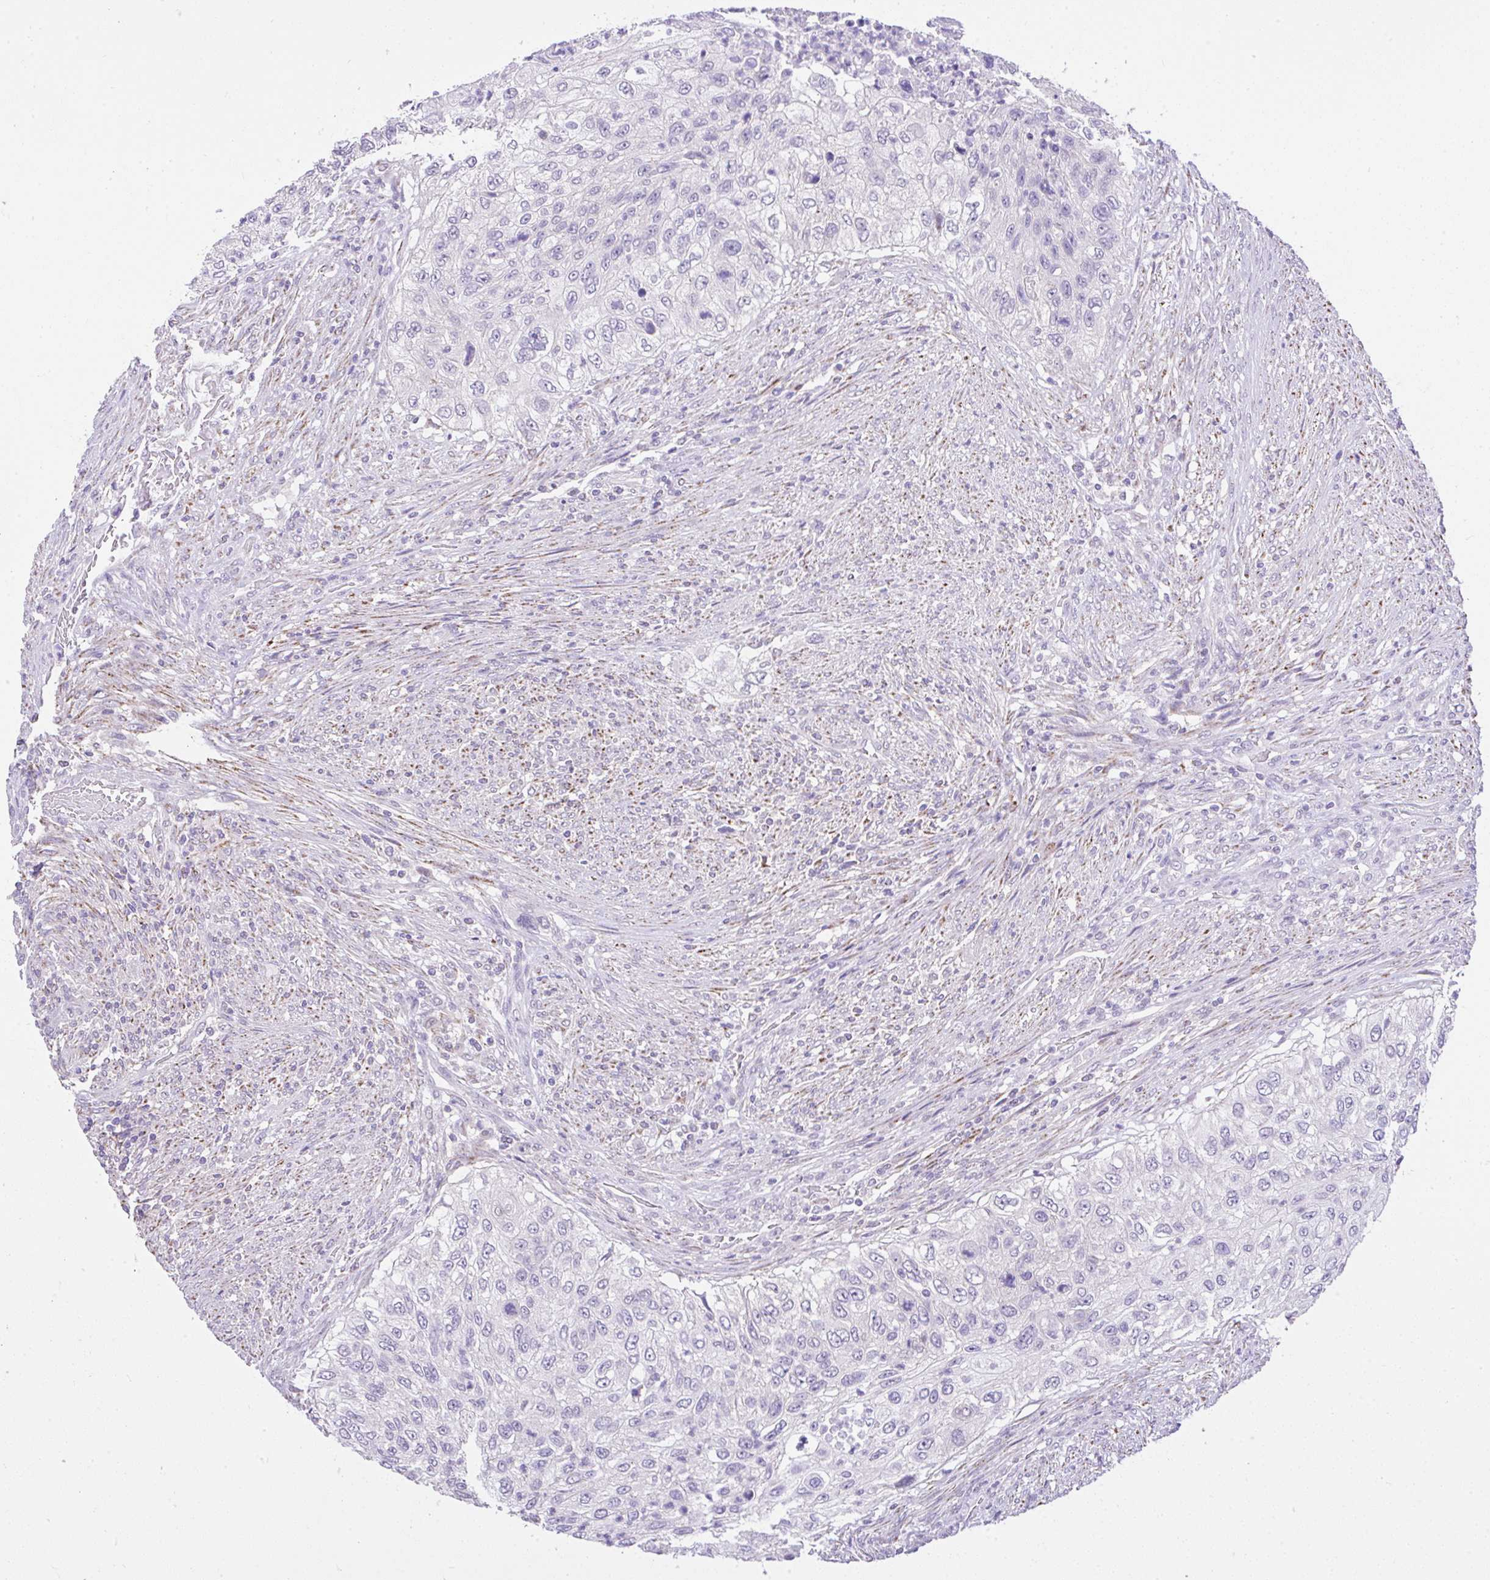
{"staining": {"intensity": "negative", "quantity": "none", "location": "none"}, "tissue": "urothelial cancer", "cell_type": "Tumor cells", "image_type": "cancer", "snomed": [{"axis": "morphology", "description": "Urothelial carcinoma, High grade"}, {"axis": "topography", "description": "Urinary bladder"}], "caption": "An immunohistochemistry micrograph of urothelial carcinoma (high-grade) is shown. There is no staining in tumor cells of urothelial carcinoma (high-grade).", "gene": "CTU1", "patient": {"sex": "female", "age": 60}}